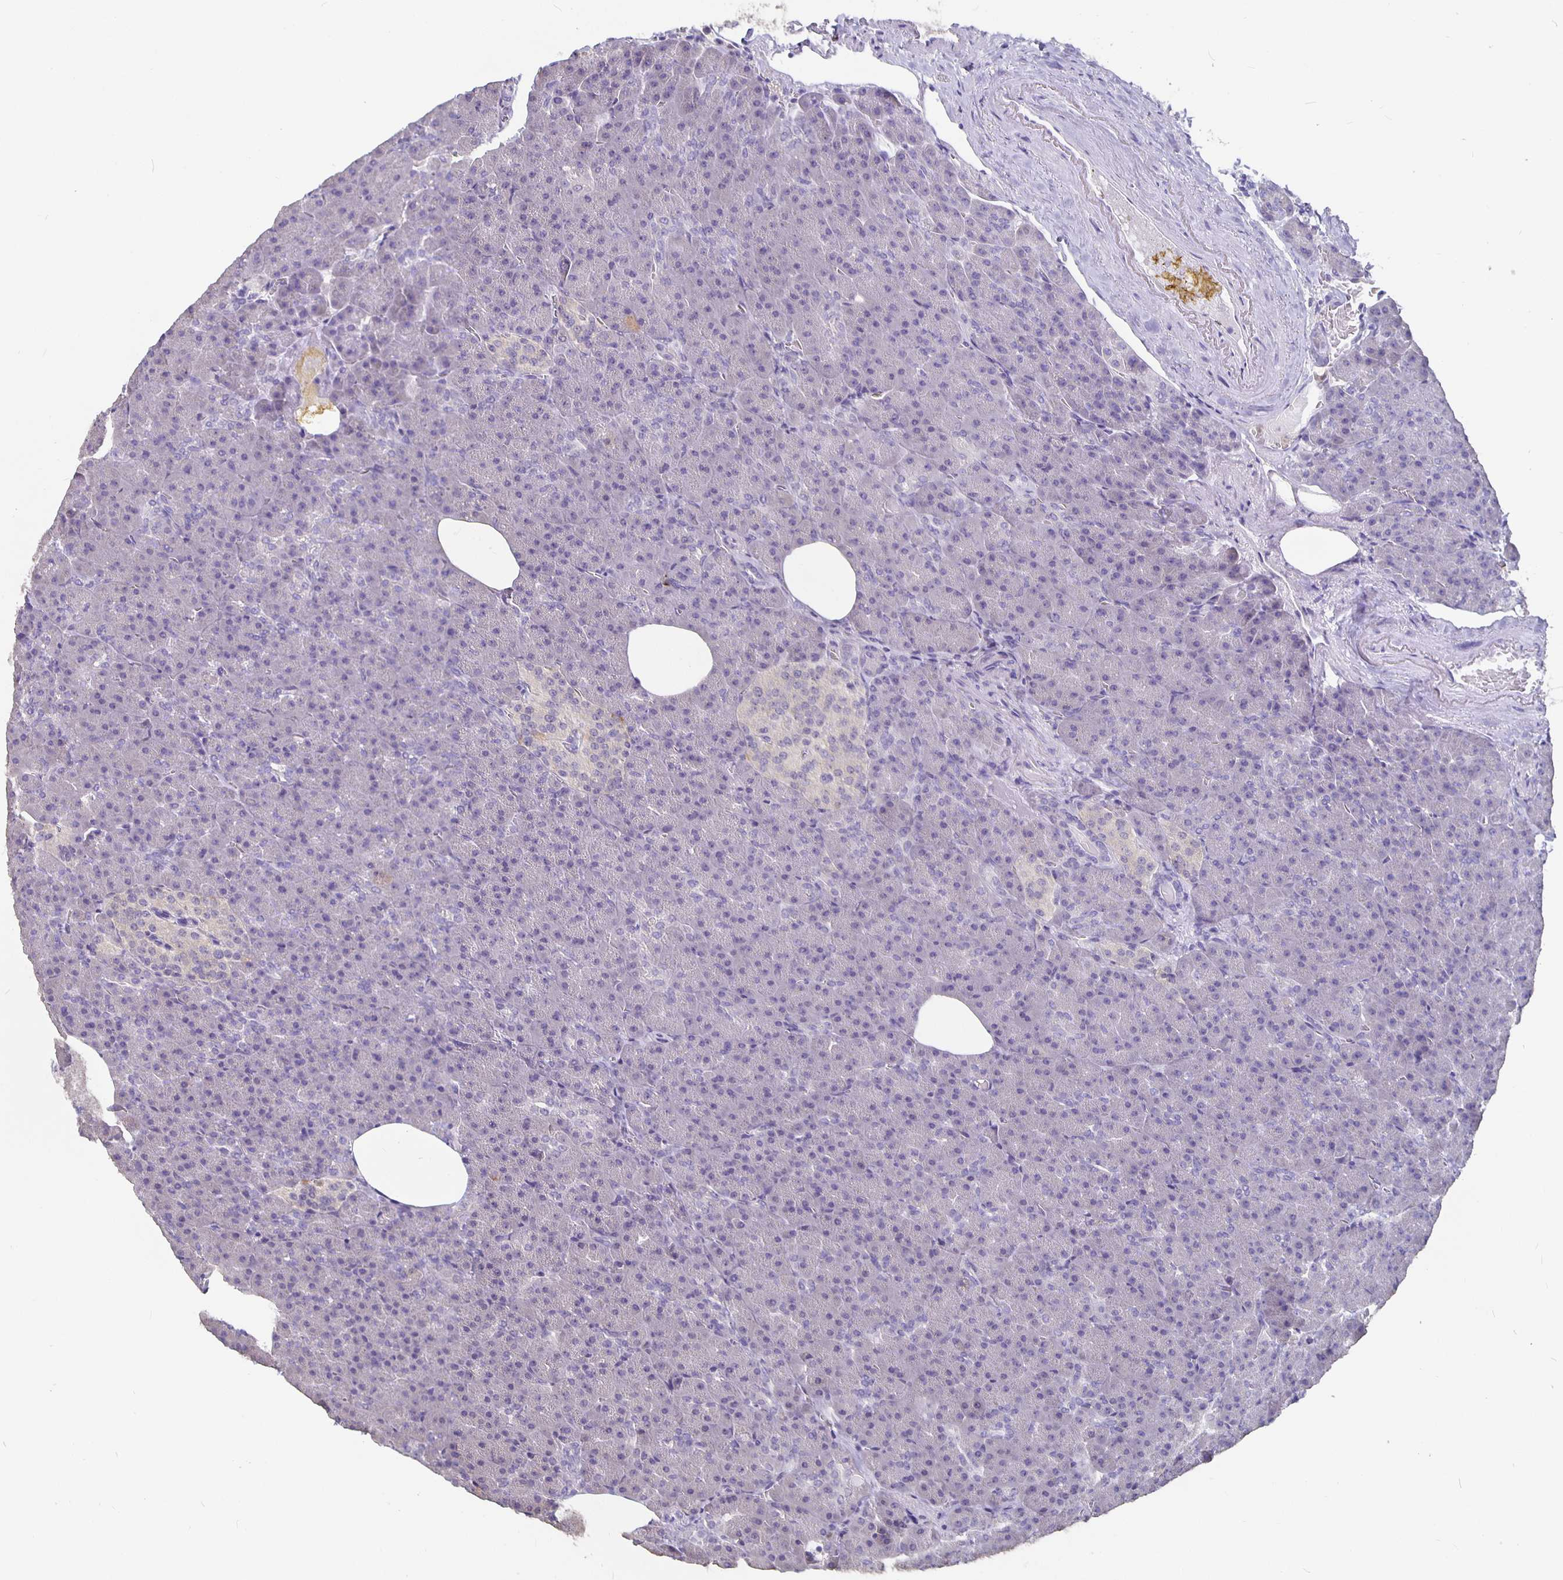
{"staining": {"intensity": "negative", "quantity": "none", "location": "none"}, "tissue": "pancreas", "cell_type": "Exocrine glandular cells", "image_type": "normal", "snomed": [{"axis": "morphology", "description": "Normal tissue, NOS"}, {"axis": "topography", "description": "Pancreas"}], "caption": "IHC of benign pancreas displays no expression in exocrine glandular cells.", "gene": "GPX4", "patient": {"sex": "female", "age": 74}}